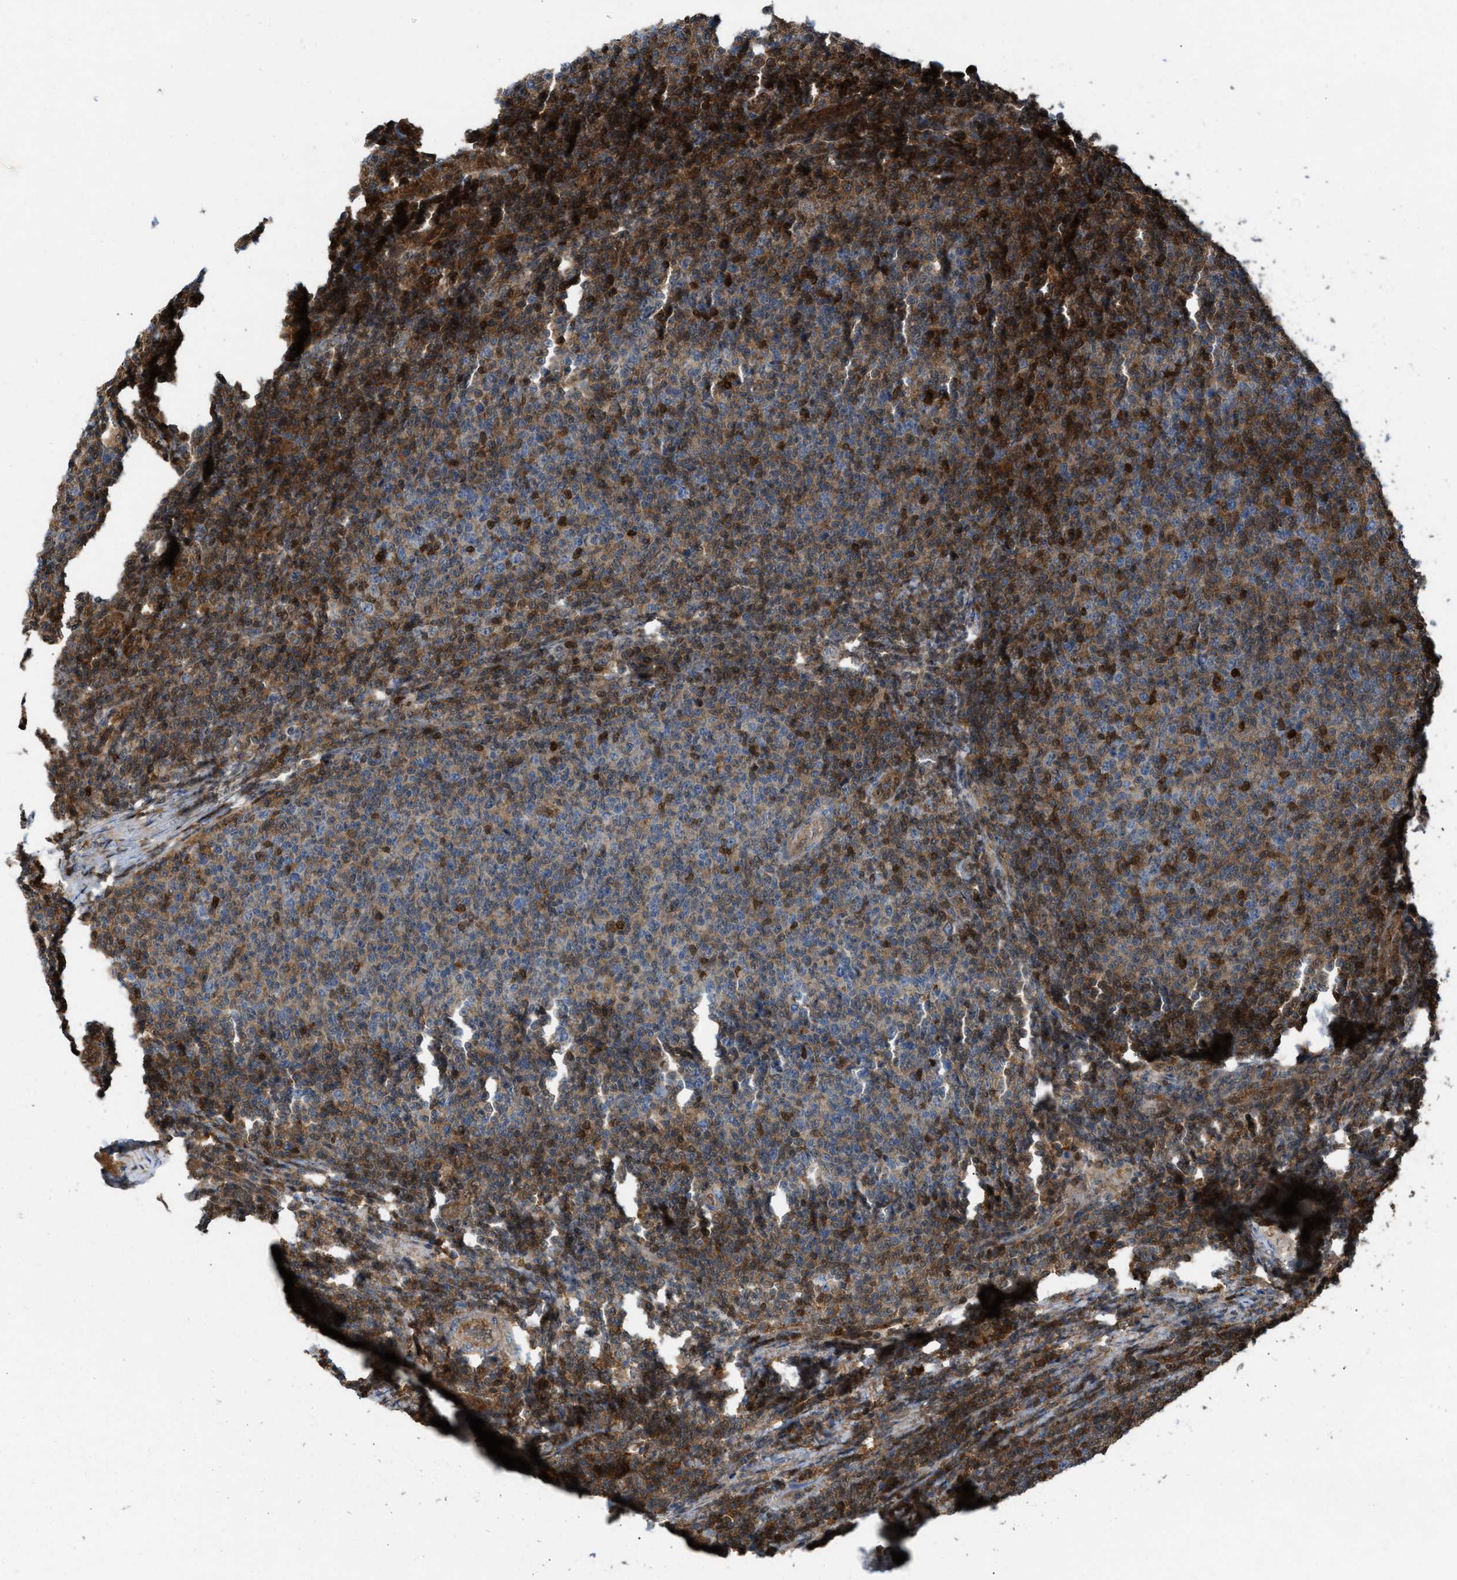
{"staining": {"intensity": "moderate", "quantity": "25%-75%", "location": "cytoplasmic/membranous"}, "tissue": "lymphoma", "cell_type": "Tumor cells", "image_type": "cancer", "snomed": [{"axis": "morphology", "description": "Malignant lymphoma, non-Hodgkin's type, Low grade"}, {"axis": "topography", "description": "Lymph node"}], "caption": "Tumor cells display moderate cytoplasmic/membranous positivity in about 25%-75% of cells in low-grade malignant lymphoma, non-Hodgkin's type.", "gene": "TPK1", "patient": {"sex": "male", "age": 66}}